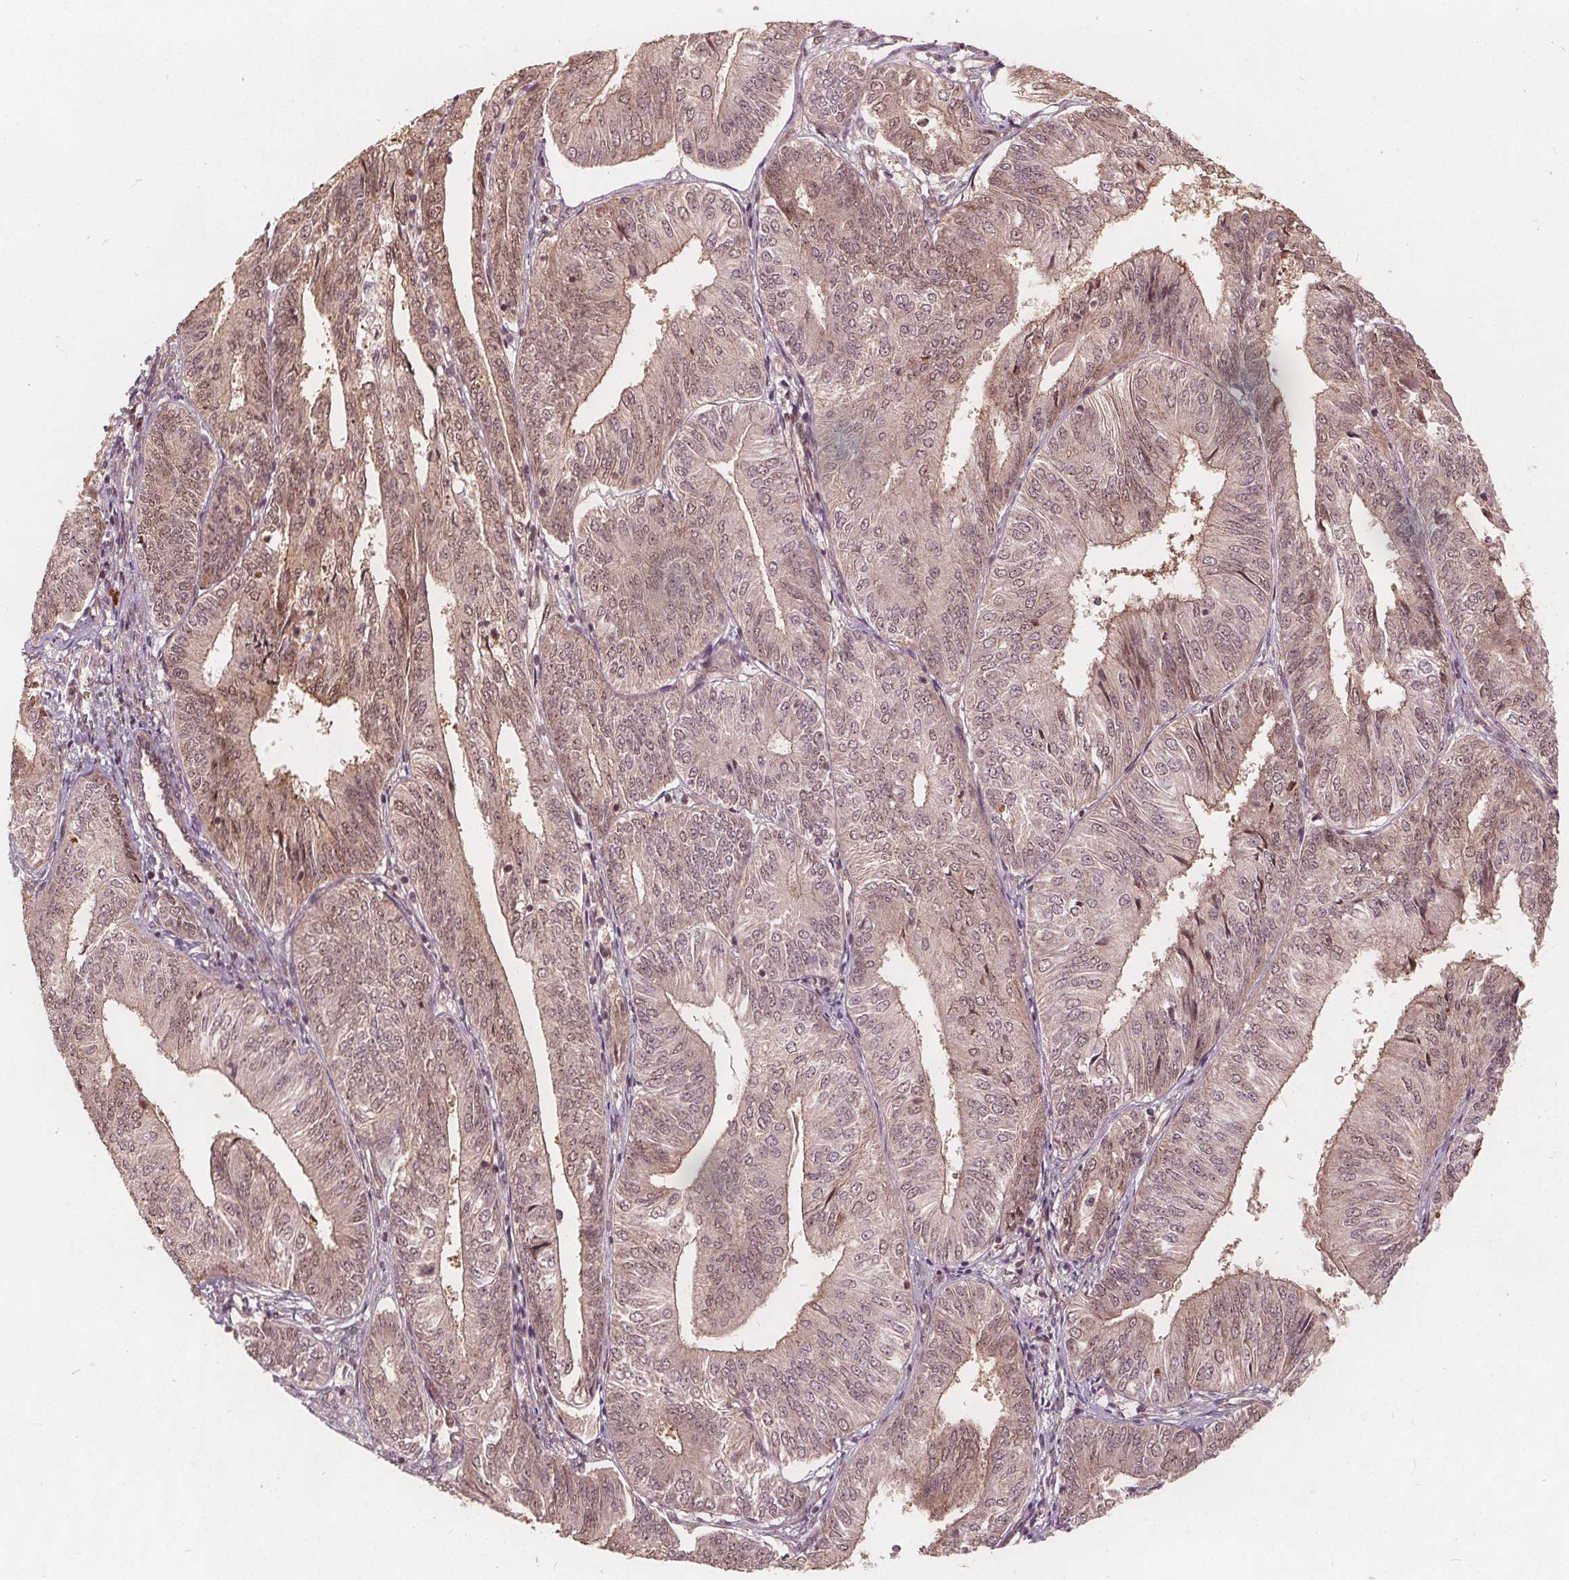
{"staining": {"intensity": "weak", "quantity": "25%-75%", "location": "nuclear"}, "tissue": "endometrial cancer", "cell_type": "Tumor cells", "image_type": "cancer", "snomed": [{"axis": "morphology", "description": "Adenocarcinoma, NOS"}, {"axis": "topography", "description": "Endometrium"}], "caption": "Immunohistochemical staining of adenocarcinoma (endometrial) reveals weak nuclear protein positivity in about 25%-75% of tumor cells.", "gene": "PPP1CB", "patient": {"sex": "female", "age": 58}}